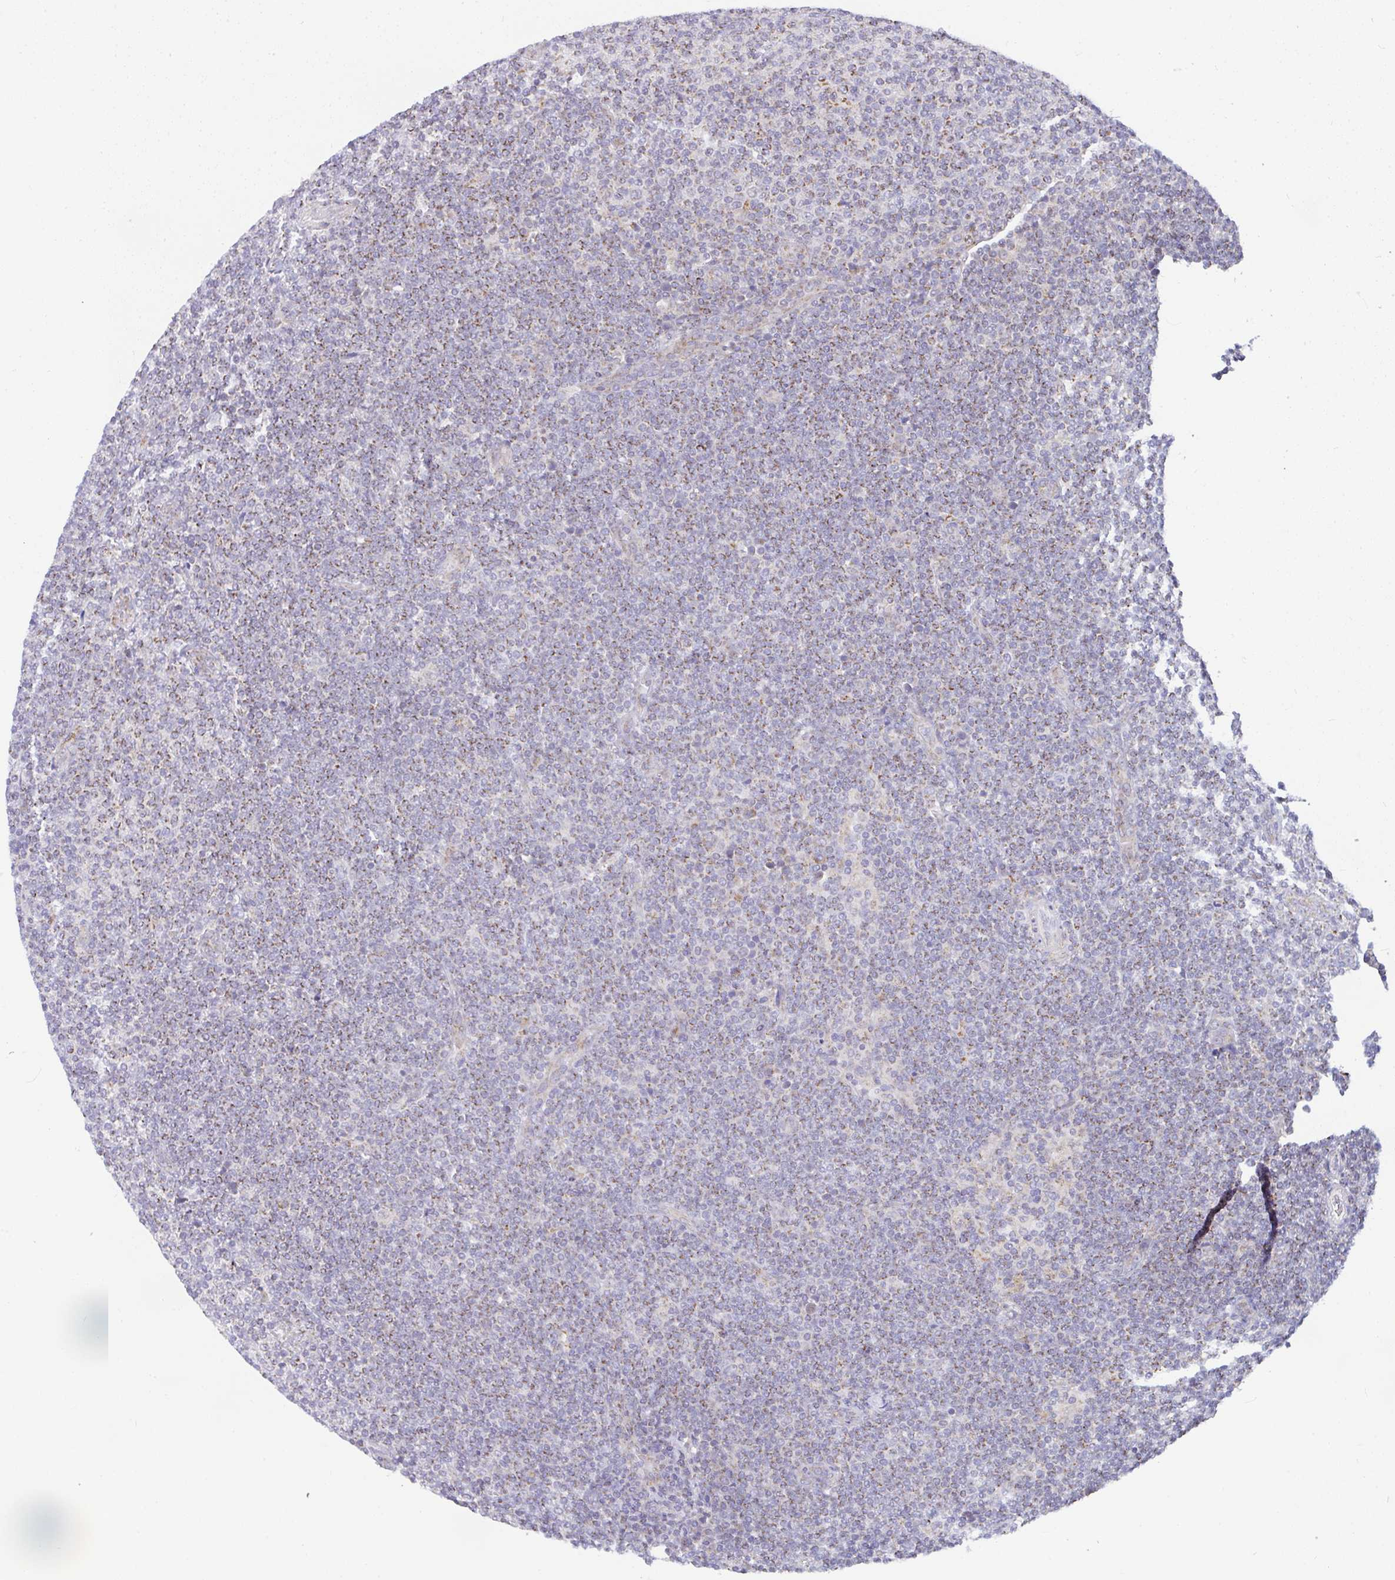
{"staining": {"intensity": "moderate", "quantity": "25%-75%", "location": "cytoplasmic/membranous"}, "tissue": "lymphoma", "cell_type": "Tumor cells", "image_type": "cancer", "snomed": [{"axis": "morphology", "description": "Malignant lymphoma, non-Hodgkin's type, Low grade"}, {"axis": "topography", "description": "Lymph node"}], "caption": "A brown stain labels moderate cytoplasmic/membranous staining of a protein in low-grade malignant lymphoma, non-Hodgkin's type tumor cells. The staining was performed using DAB, with brown indicating positive protein expression. Nuclei are stained blue with hematoxylin.", "gene": "SRRM4", "patient": {"sex": "male", "age": 66}}